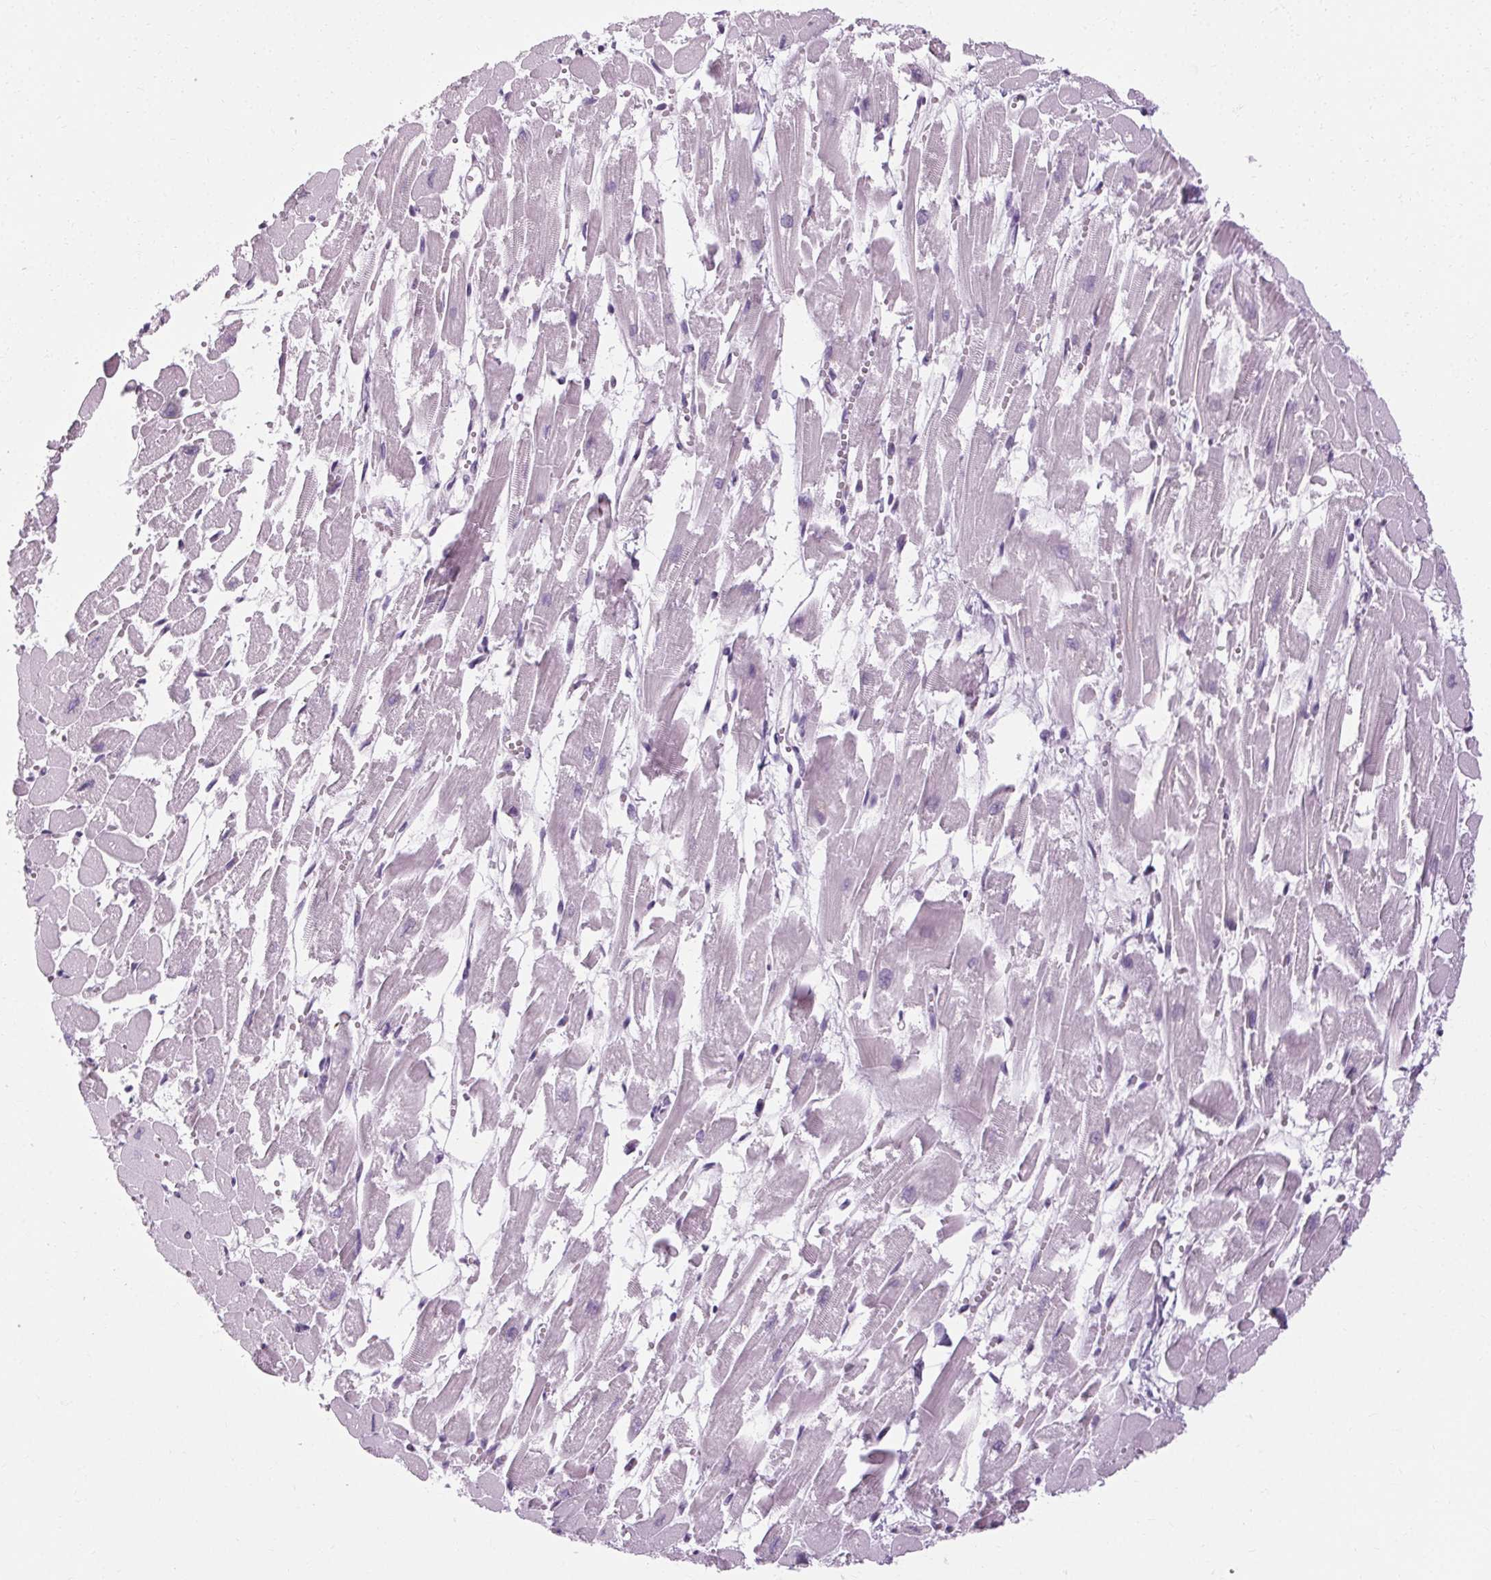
{"staining": {"intensity": "negative", "quantity": "none", "location": "none"}, "tissue": "heart muscle", "cell_type": "Cardiomyocytes", "image_type": "normal", "snomed": [{"axis": "morphology", "description": "Normal tissue, NOS"}, {"axis": "topography", "description": "Heart"}], "caption": "A high-resolution micrograph shows immunohistochemistry (IHC) staining of normal heart muscle, which reveals no significant positivity in cardiomyocytes.", "gene": "POMC", "patient": {"sex": "female", "age": 52}}